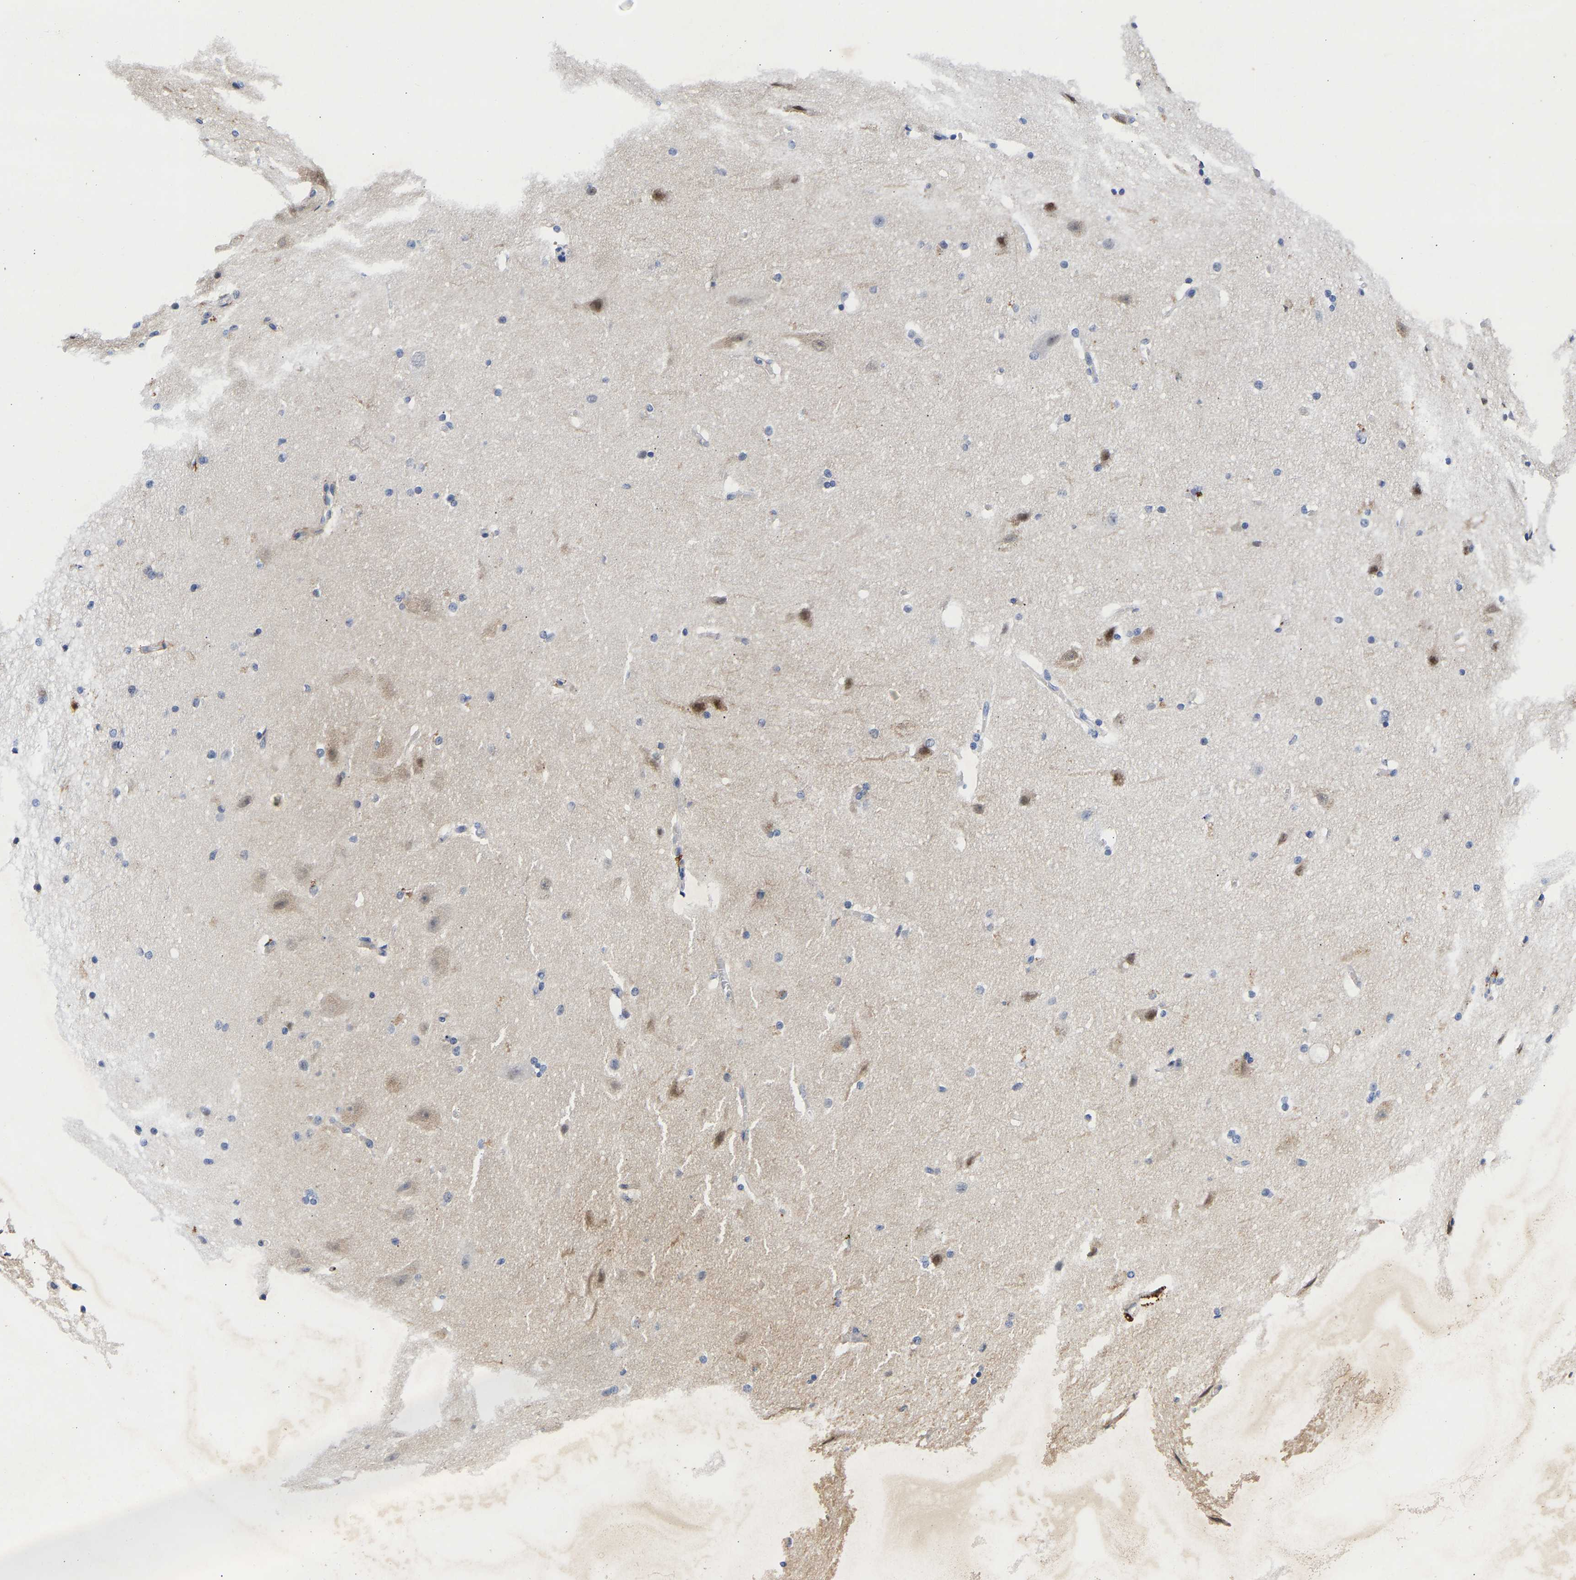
{"staining": {"intensity": "negative", "quantity": "none", "location": "none"}, "tissue": "cerebral cortex", "cell_type": "Endothelial cells", "image_type": "normal", "snomed": [{"axis": "morphology", "description": "Normal tissue, NOS"}, {"axis": "topography", "description": "Cerebral cortex"}, {"axis": "topography", "description": "Hippocampus"}], "caption": "The IHC histopathology image has no significant staining in endothelial cells of cerebral cortex.", "gene": "CCDC6", "patient": {"sex": "female", "age": 19}}